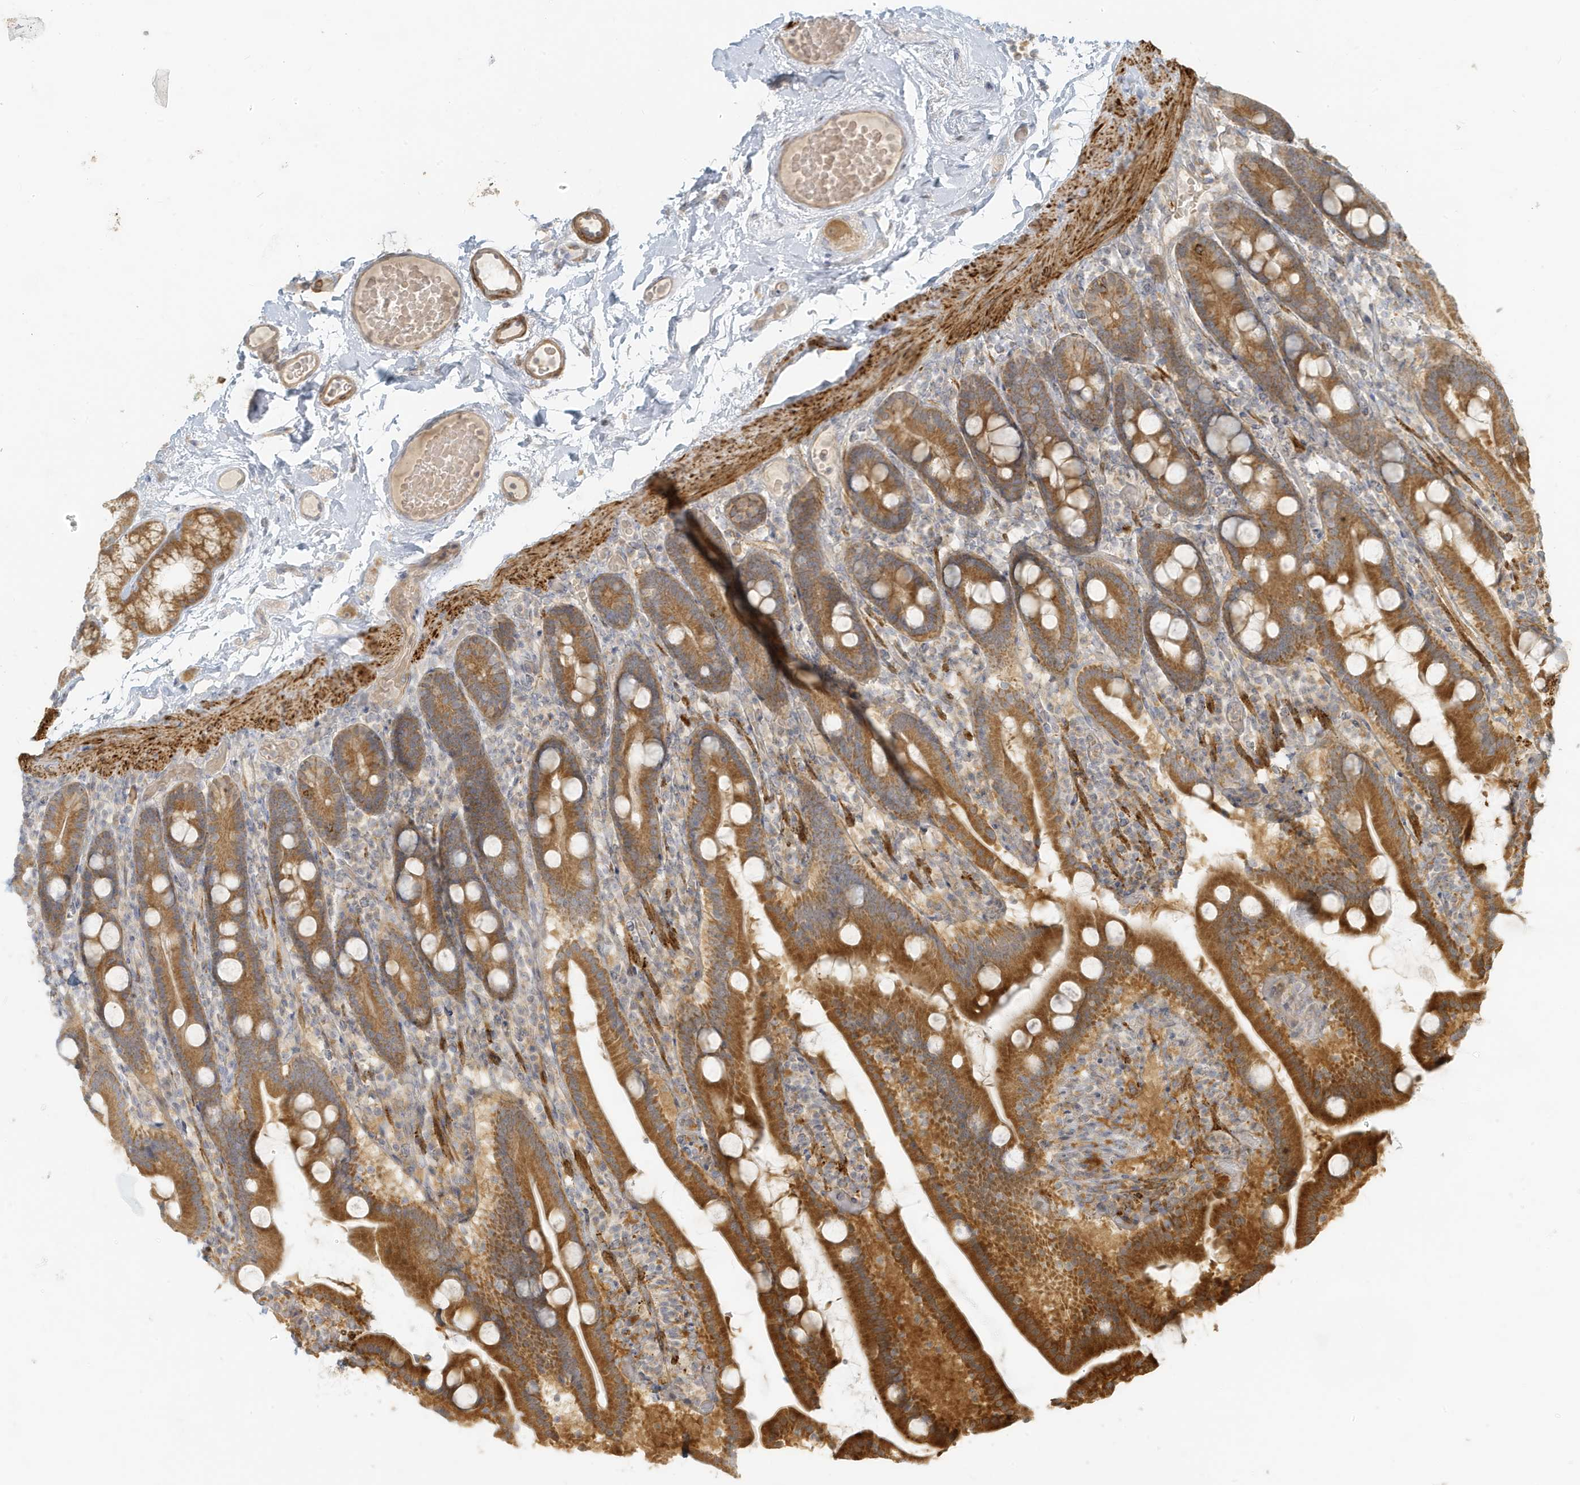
{"staining": {"intensity": "strong", "quantity": ">75%", "location": "cytoplasmic/membranous"}, "tissue": "duodenum", "cell_type": "Glandular cells", "image_type": "normal", "snomed": [{"axis": "morphology", "description": "Normal tissue, NOS"}, {"axis": "topography", "description": "Duodenum"}], "caption": "An immunohistochemistry (IHC) photomicrograph of normal tissue is shown. Protein staining in brown labels strong cytoplasmic/membranous positivity in duodenum within glandular cells.", "gene": "MCOLN1", "patient": {"sex": "male", "age": 55}}